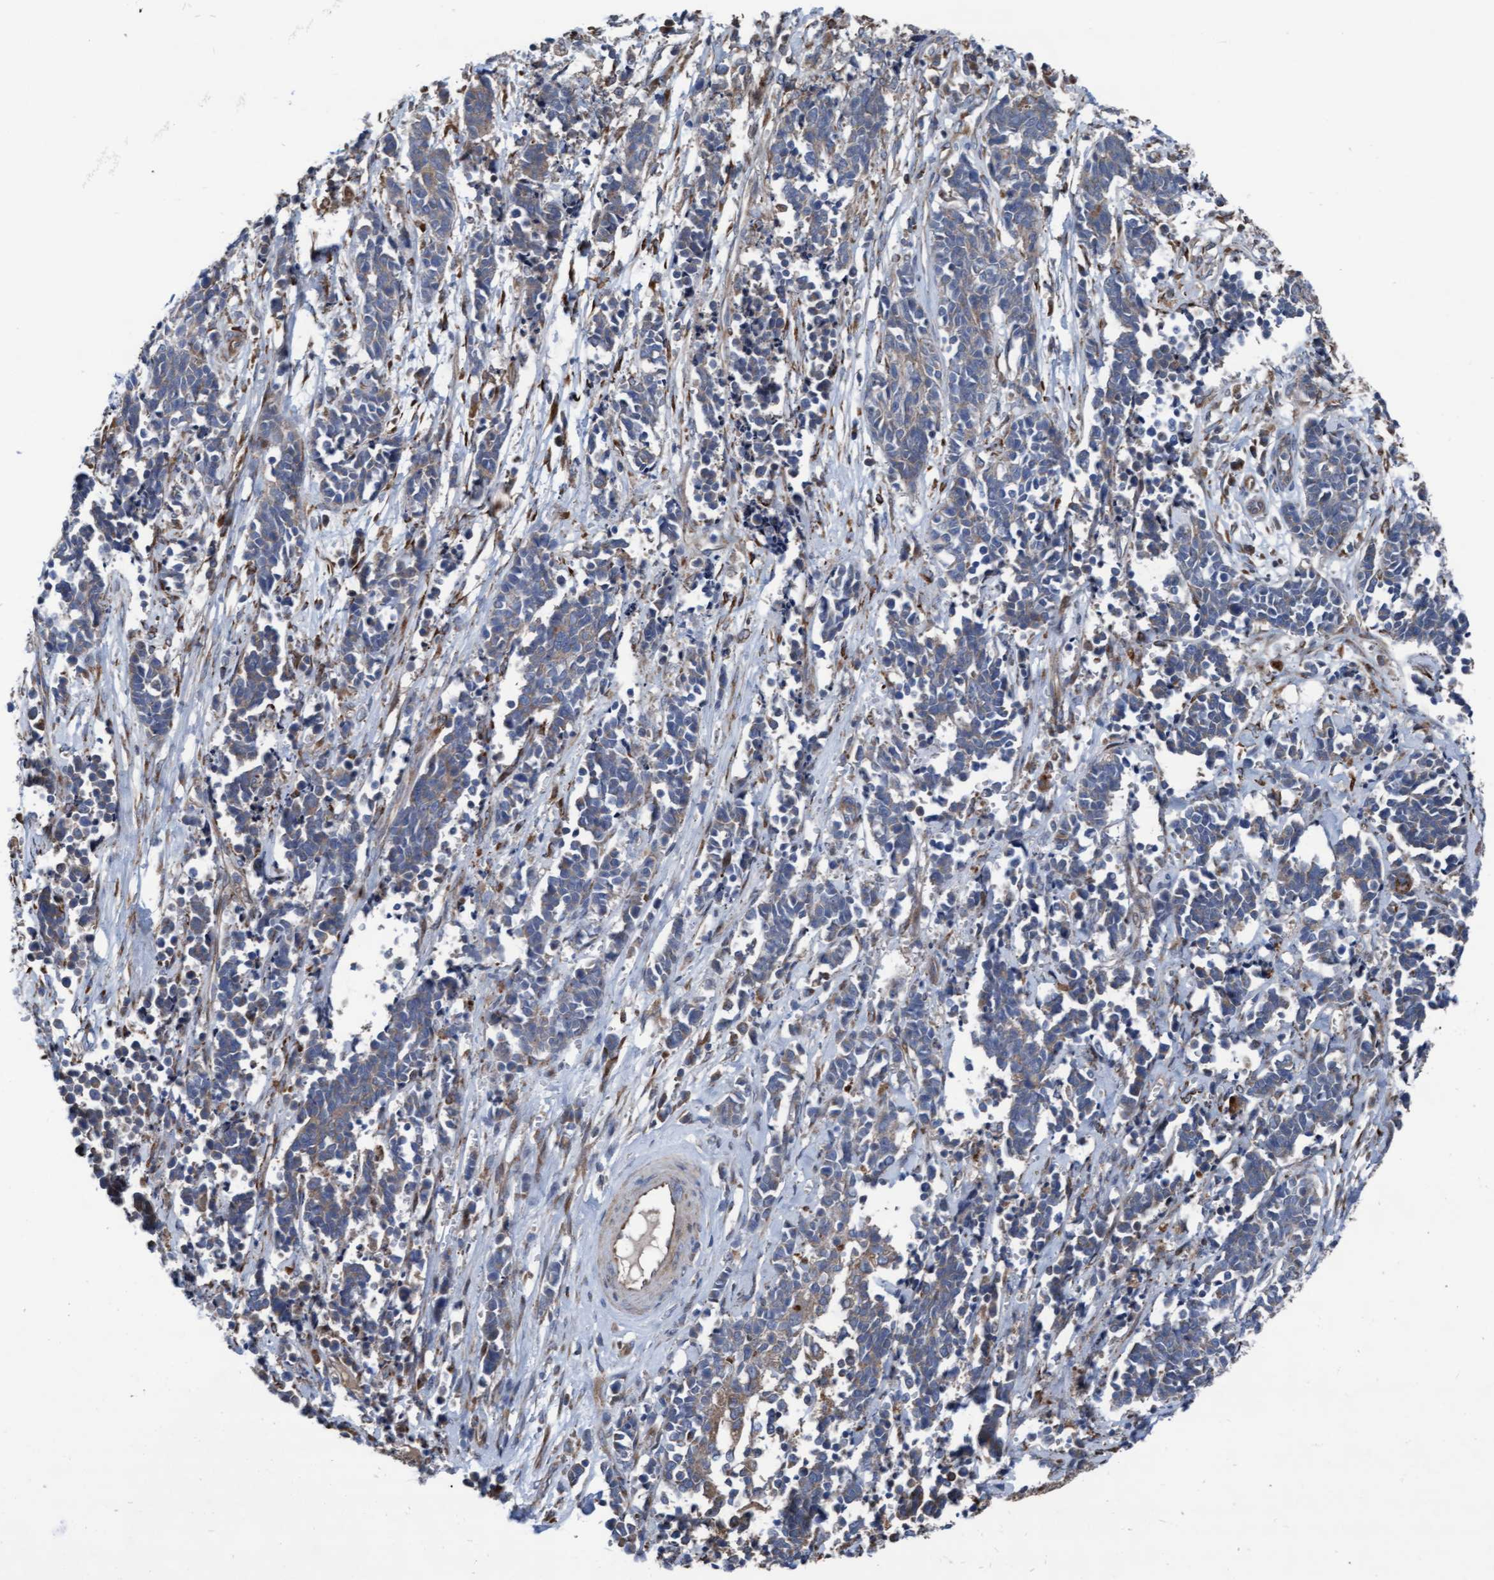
{"staining": {"intensity": "weak", "quantity": "25%-75%", "location": "cytoplasmic/membranous"}, "tissue": "cervical cancer", "cell_type": "Tumor cells", "image_type": "cancer", "snomed": [{"axis": "morphology", "description": "Squamous cell carcinoma, NOS"}, {"axis": "topography", "description": "Cervix"}], "caption": "Cervical cancer (squamous cell carcinoma) was stained to show a protein in brown. There is low levels of weak cytoplasmic/membranous expression in about 25%-75% of tumor cells.", "gene": "KLHL26", "patient": {"sex": "female", "age": 35}}